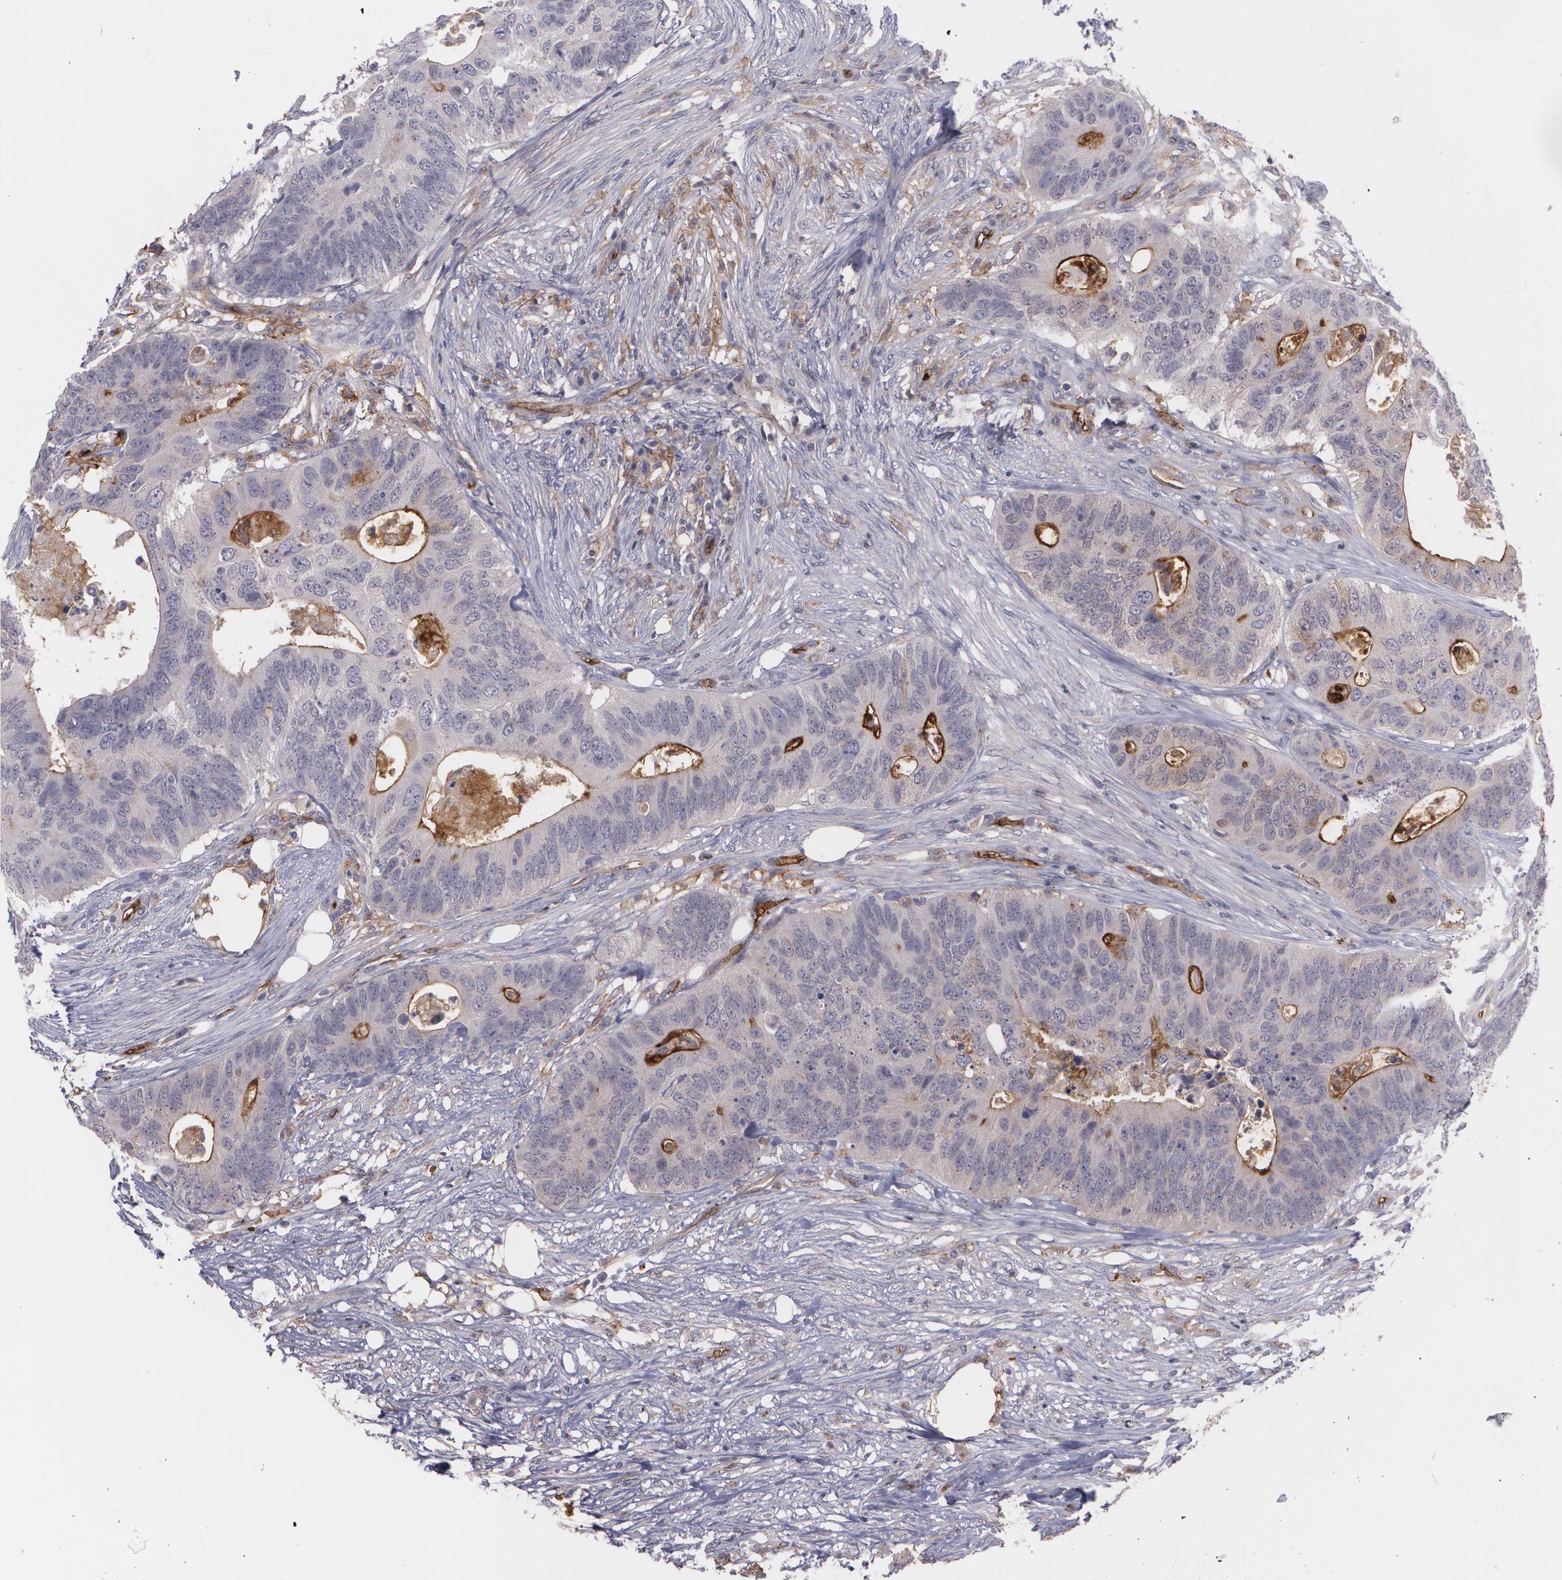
{"staining": {"intensity": "negative", "quantity": "none", "location": "none"}, "tissue": "colorectal cancer", "cell_type": "Tumor cells", "image_type": "cancer", "snomed": [{"axis": "morphology", "description": "Adenocarcinoma, NOS"}, {"axis": "topography", "description": "Colon"}], "caption": "Histopathology image shows no protein positivity in tumor cells of colorectal cancer tissue.", "gene": "ACE", "patient": {"sex": "male", "age": 71}}